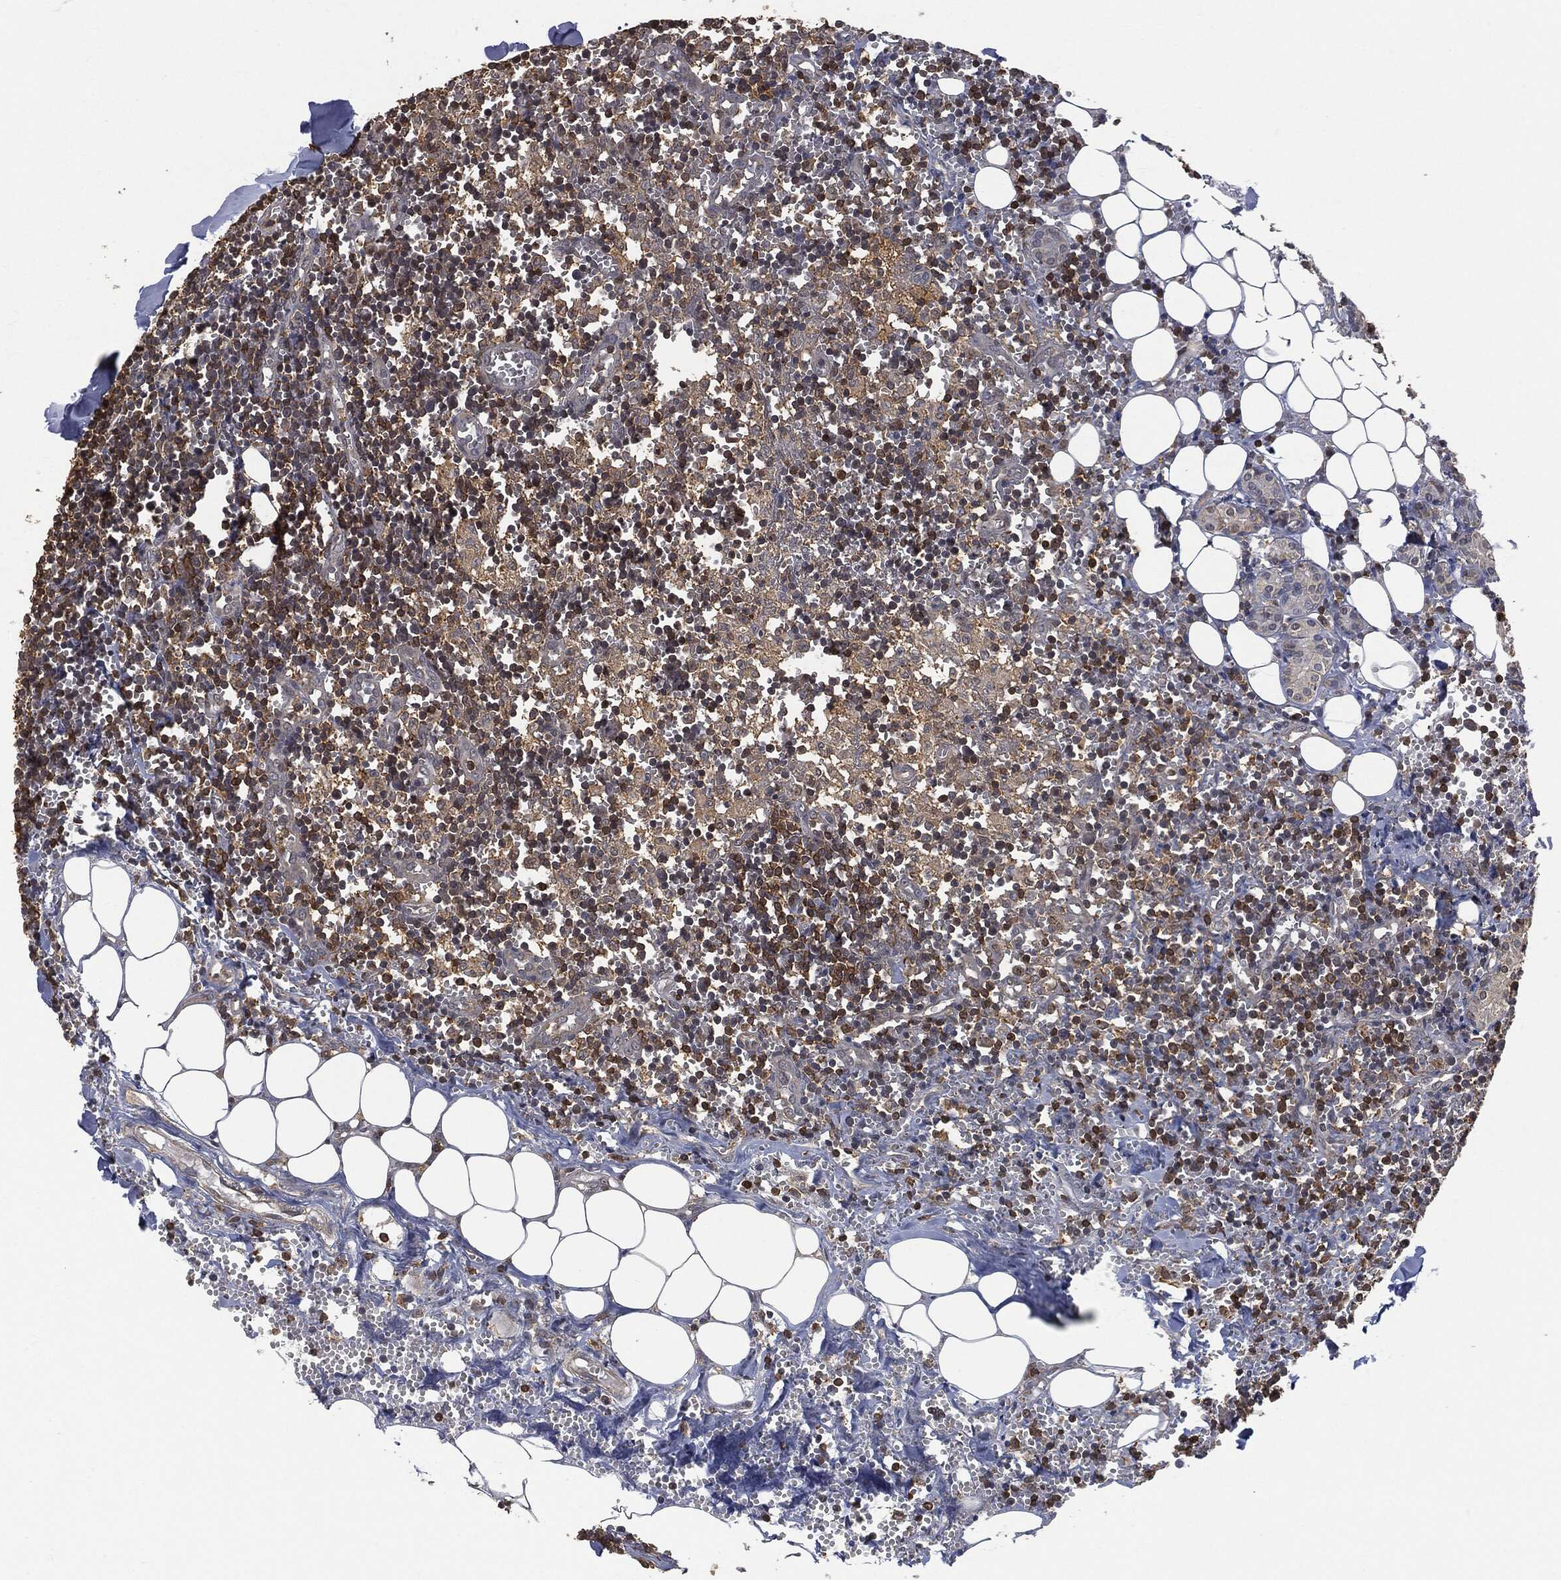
{"staining": {"intensity": "strong", "quantity": "25%-75%", "location": "cytoplasmic/membranous"}, "tissue": "lymph node", "cell_type": "Non-germinal center cells", "image_type": "normal", "snomed": [{"axis": "morphology", "description": "Normal tissue, NOS"}, {"axis": "topography", "description": "Lymph node"}, {"axis": "topography", "description": "Salivary gland"}], "caption": "Unremarkable lymph node exhibits strong cytoplasmic/membranous staining in about 25%-75% of non-germinal center cells The staining is performed using DAB brown chromogen to label protein expression. The nuclei are counter-stained blue using hematoxylin..", "gene": "PSMB10", "patient": {"sex": "male", "age": 78}}